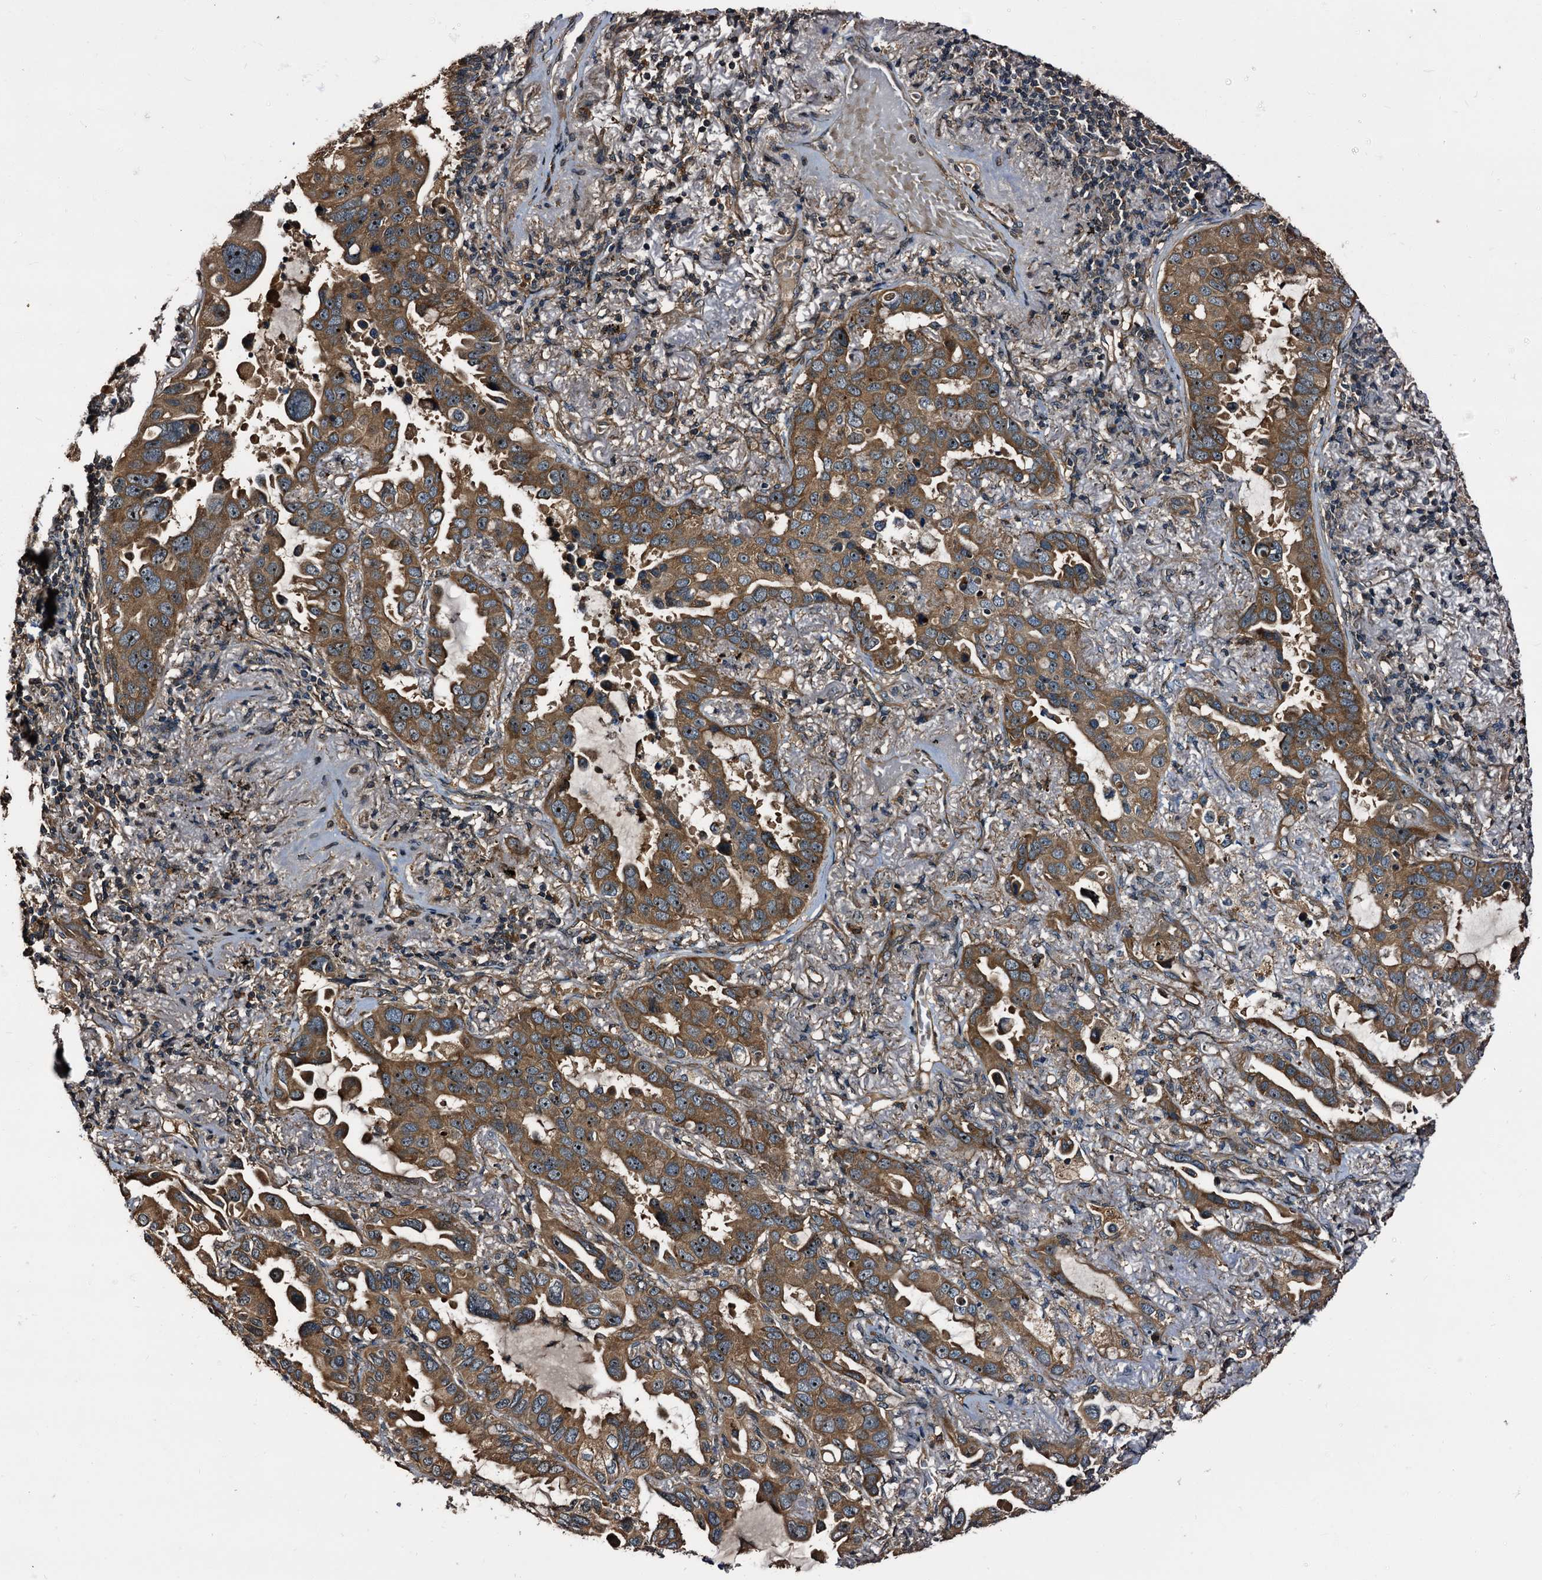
{"staining": {"intensity": "moderate", "quantity": ">75%", "location": "cytoplasmic/membranous"}, "tissue": "lung cancer", "cell_type": "Tumor cells", "image_type": "cancer", "snomed": [{"axis": "morphology", "description": "Adenocarcinoma, NOS"}, {"axis": "topography", "description": "Lung"}], "caption": "Protein staining reveals moderate cytoplasmic/membranous expression in about >75% of tumor cells in lung cancer (adenocarcinoma). (Brightfield microscopy of DAB IHC at high magnification).", "gene": "PEX5", "patient": {"sex": "male", "age": 64}}